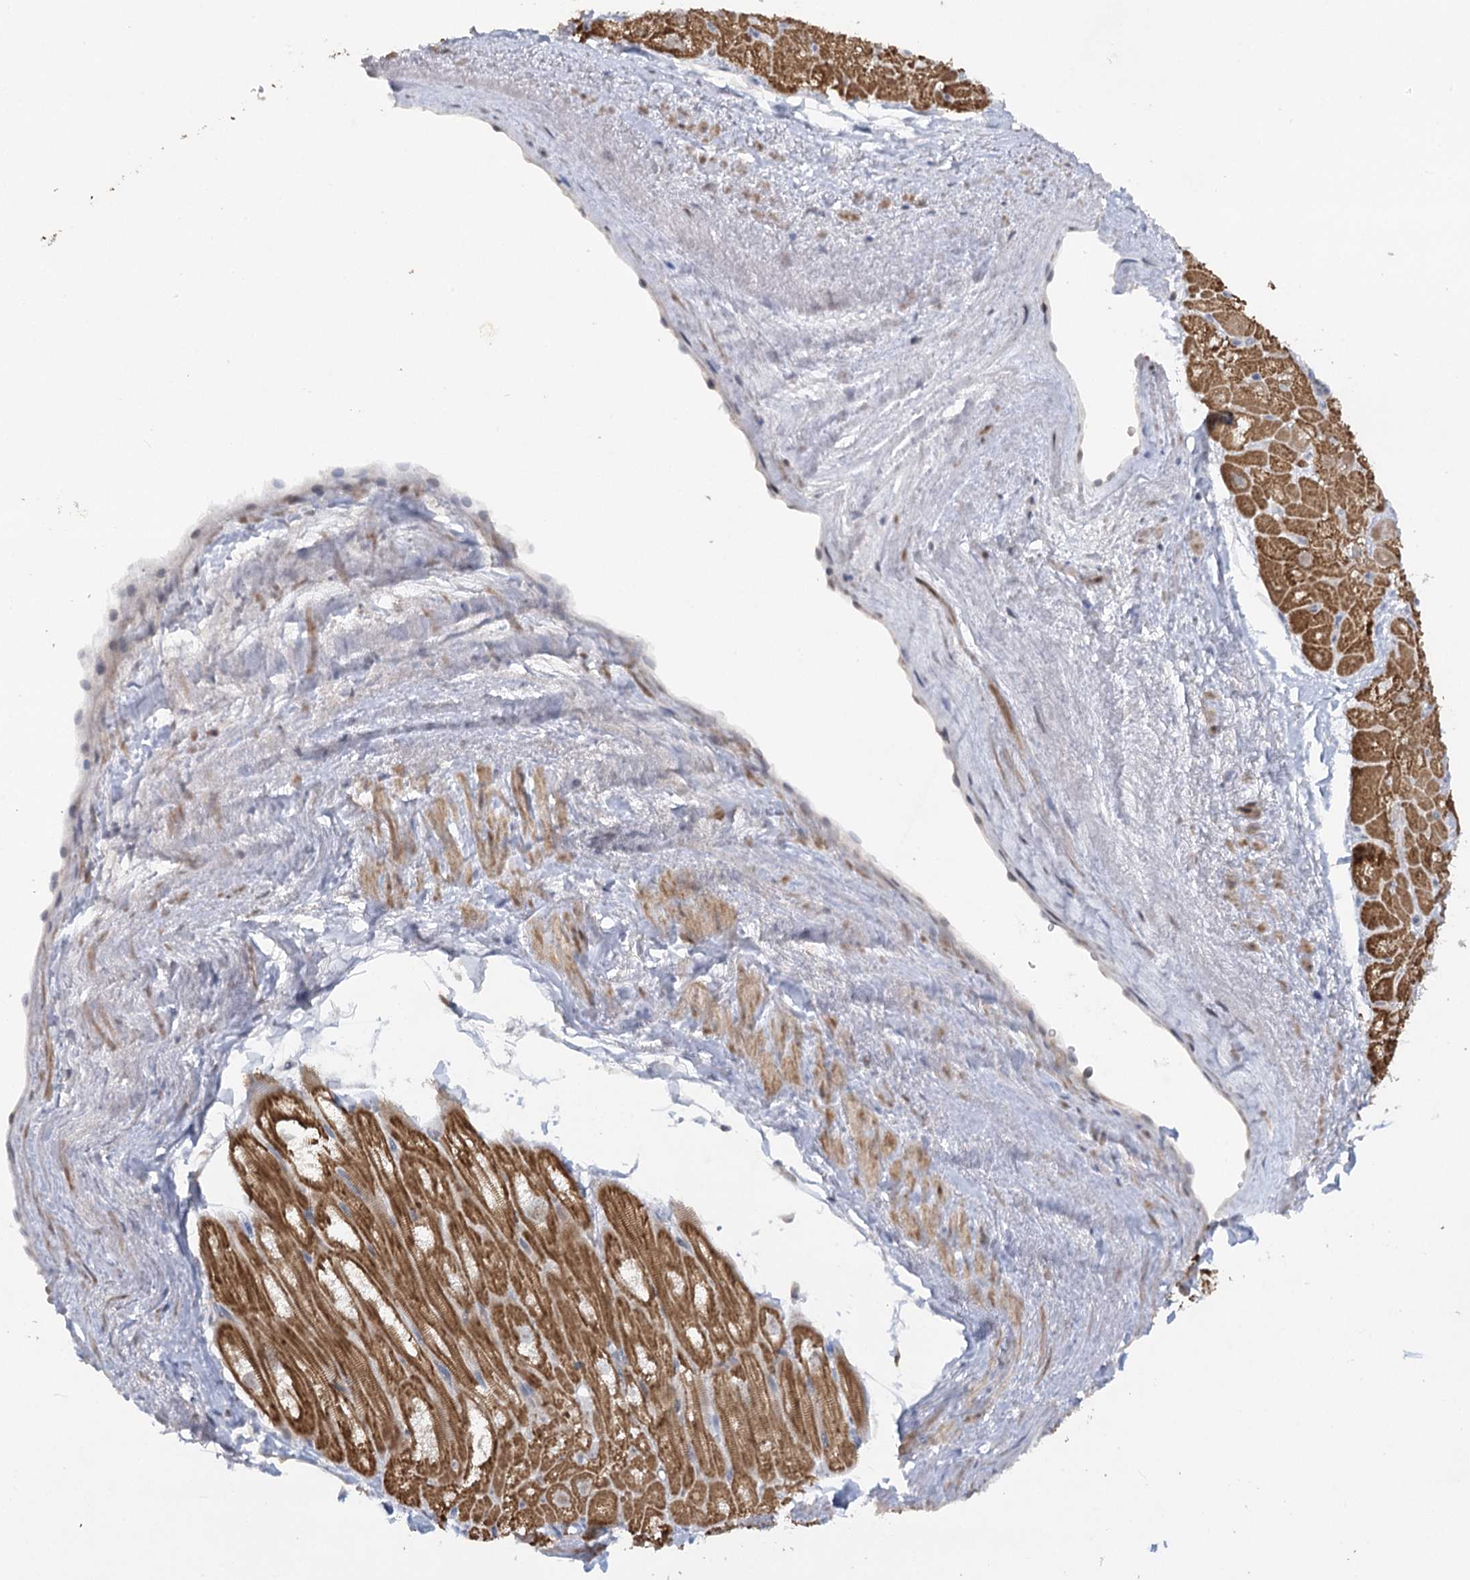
{"staining": {"intensity": "strong", "quantity": "25%-75%", "location": "cytoplasmic/membranous"}, "tissue": "heart muscle", "cell_type": "Cardiomyocytes", "image_type": "normal", "snomed": [{"axis": "morphology", "description": "Normal tissue, NOS"}, {"axis": "topography", "description": "Heart"}], "caption": "A micrograph of human heart muscle stained for a protein exhibits strong cytoplasmic/membranous brown staining in cardiomyocytes. The protein of interest is stained brown, and the nuclei are stained in blue (DAB (3,3'-diaminobenzidine) IHC with brightfield microscopy, high magnification).", "gene": "TRAF3IP1", "patient": {"sex": "male", "age": 50}}